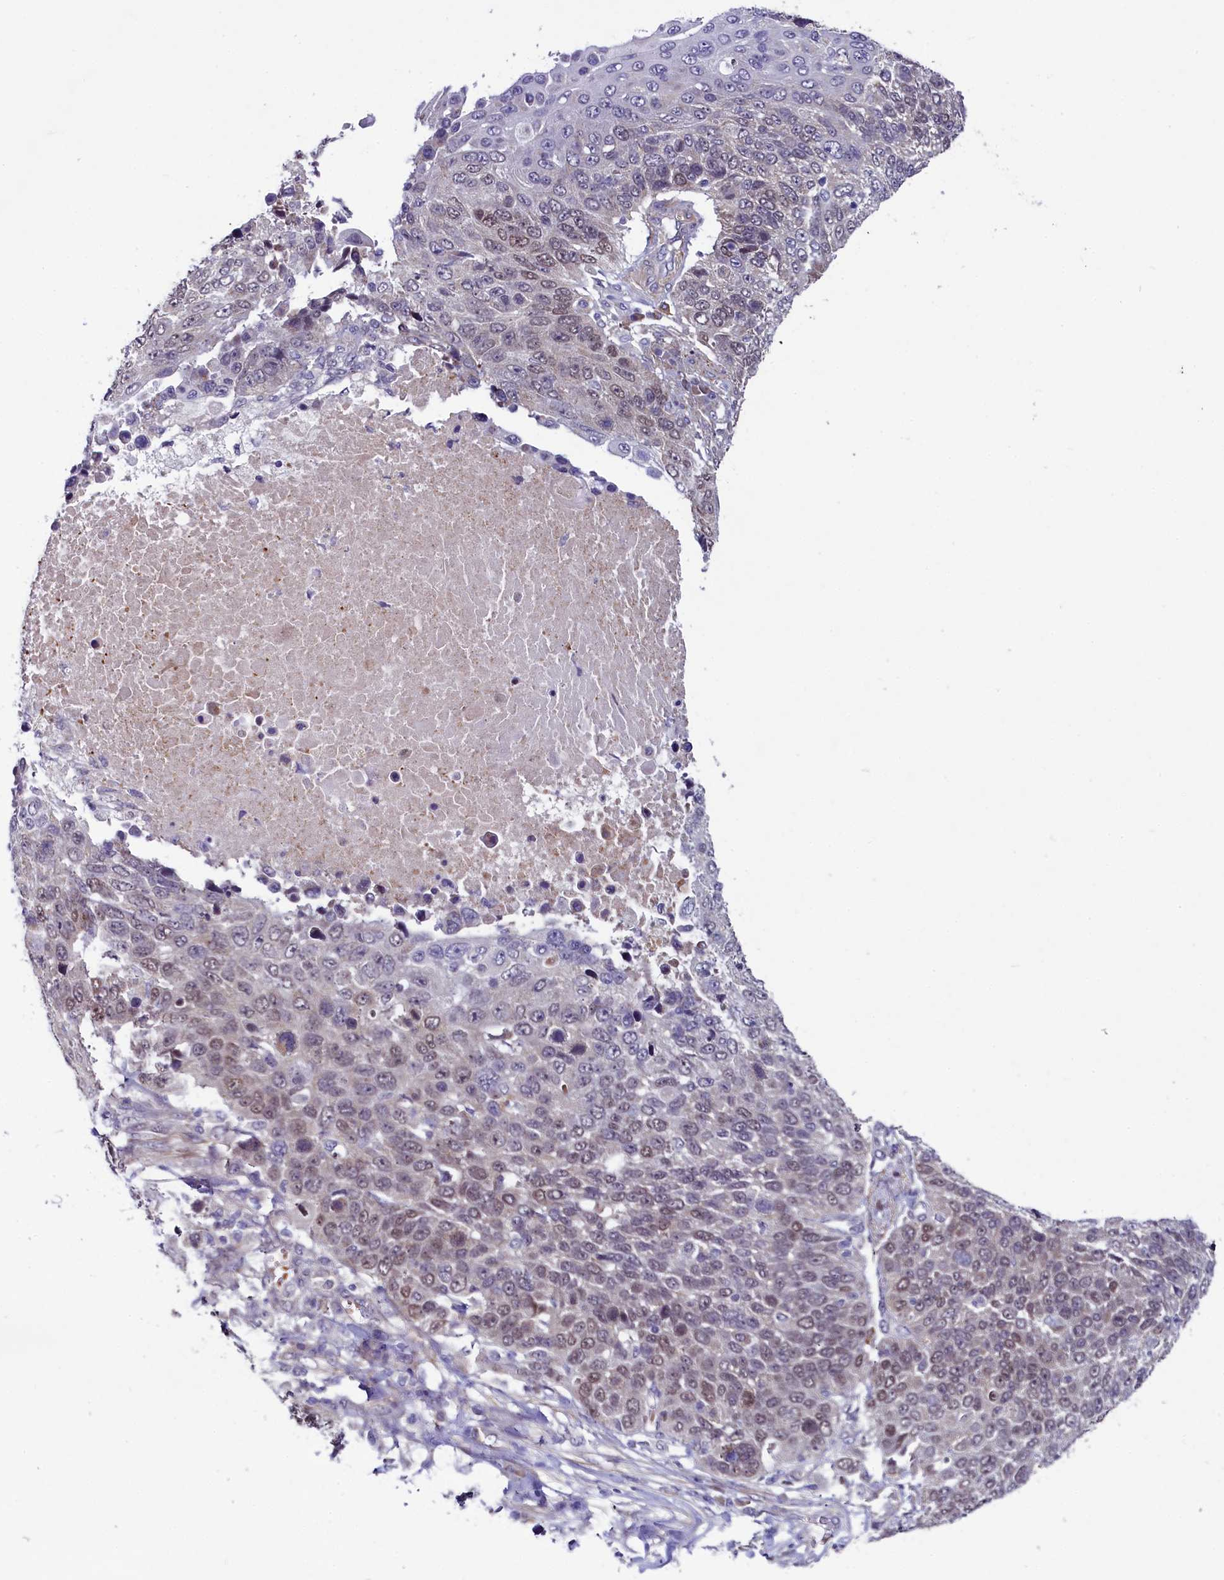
{"staining": {"intensity": "weak", "quantity": "25%-75%", "location": "nuclear"}, "tissue": "lung cancer", "cell_type": "Tumor cells", "image_type": "cancer", "snomed": [{"axis": "morphology", "description": "Normal tissue, NOS"}, {"axis": "morphology", "description": "Squamous cell carcinoma, NOS"}, {"axis": "topography", "description": "Lymph node"}, {"axis": "topography", "description": "Lung"}], "caption": "The histopathology image displays staining of lung cancer (squamous cell carcinoma), revealing weak nuclear protein staining (brown color) within tumor cells.", "gene": "SLC39A6", "patient": {"sex": "male", "age": 66}}